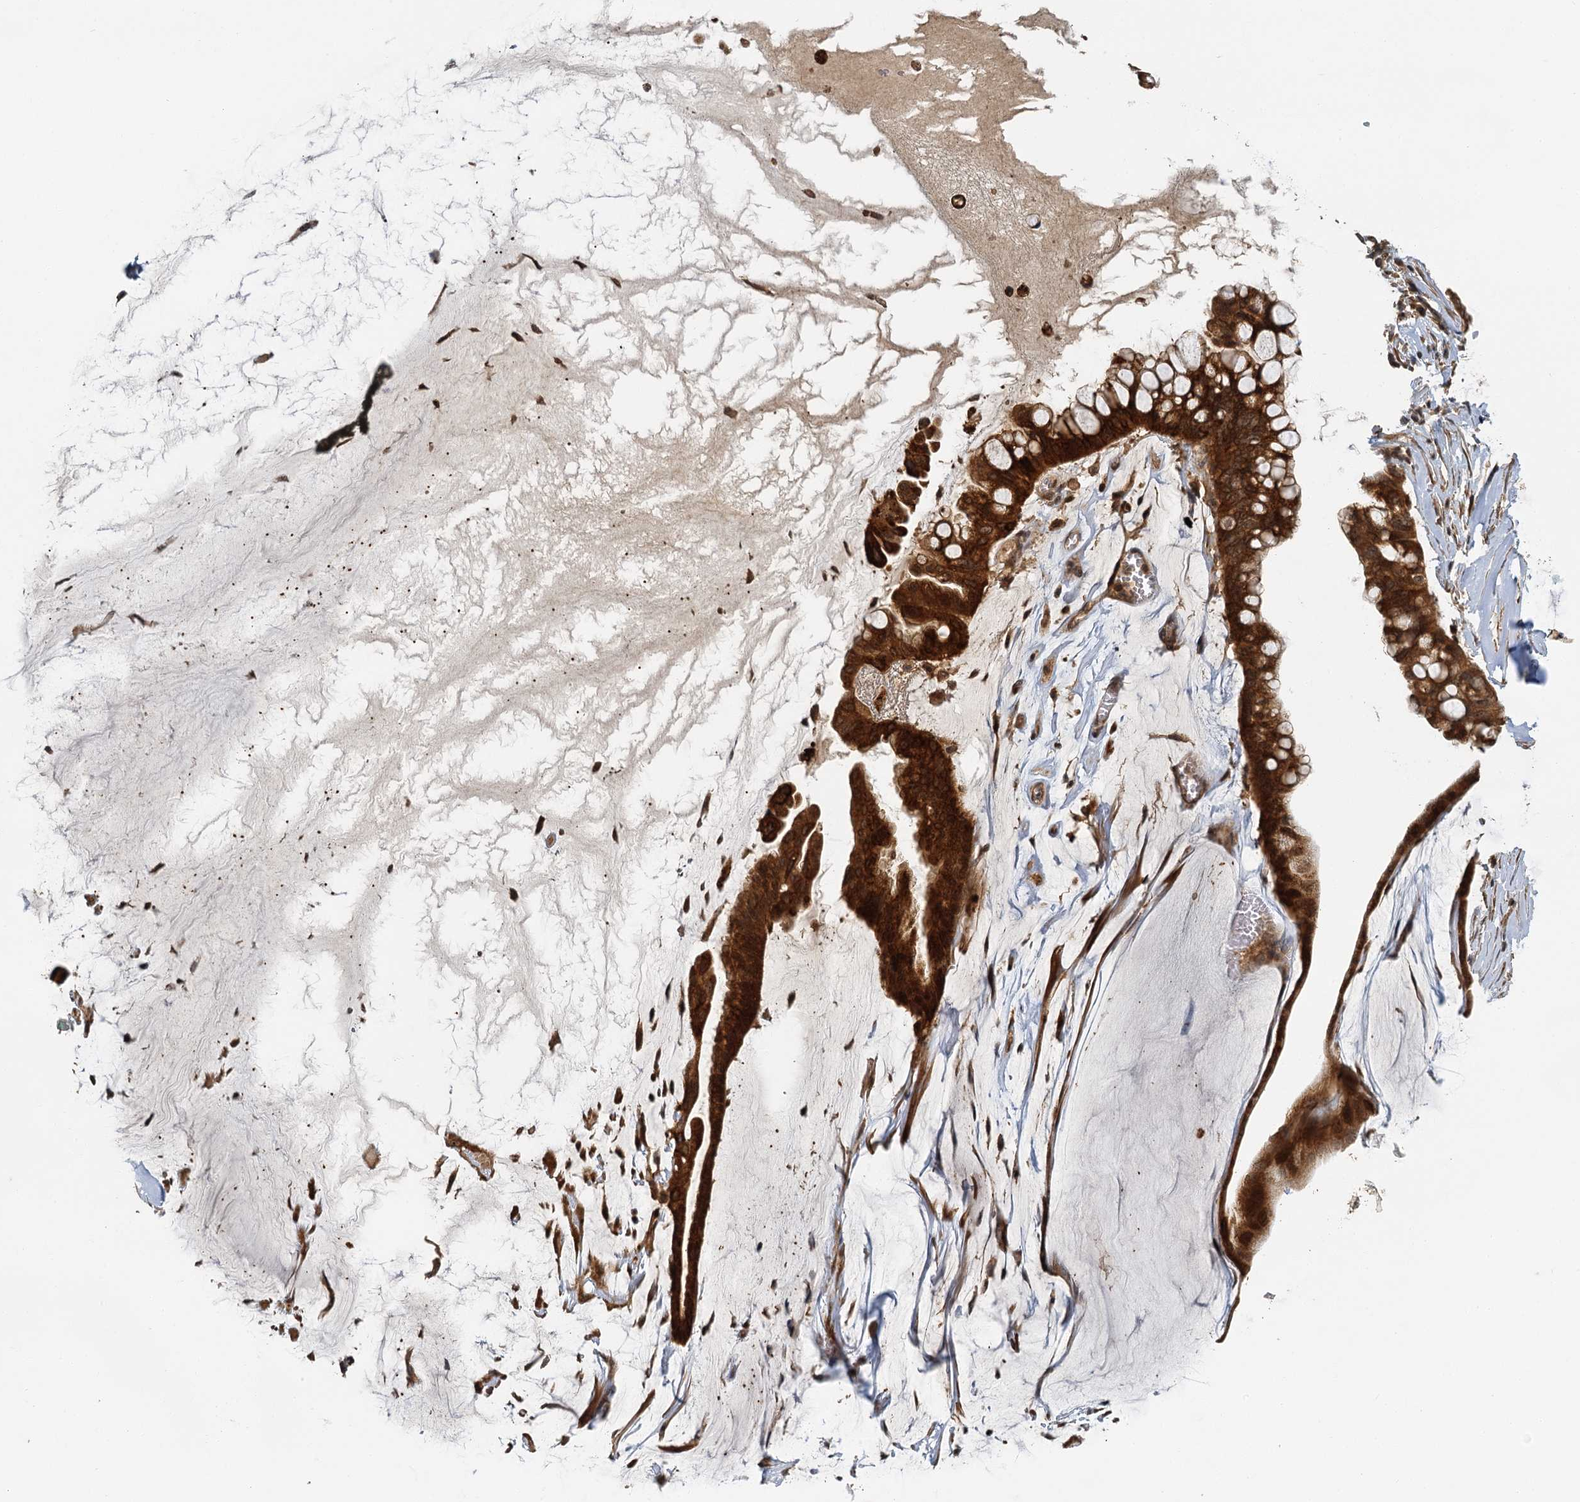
{"staining": {"intensity": "strong", "quantity": ">75%", "location": "cytoplasmic/membranous"}, "tissue": "ovarian cancer", "cell_type": "Tumor cells", "image_type": "cancer", "snomed": [{"axis": "morphology", "description": "Cystadenocarcinoma, mucinous, NOS"}, {"axis": "topography", "description": "Ovary"}], "caption": "Immunohistochemical staining of ovarian cancer (mucinous cystadenocarcinoma) reveals strong cytoplasmic/membranous protein expression in about >75% of tumor cells.", "gene": "ZNF549", "patient": {"sex": "female", "age": 73}}